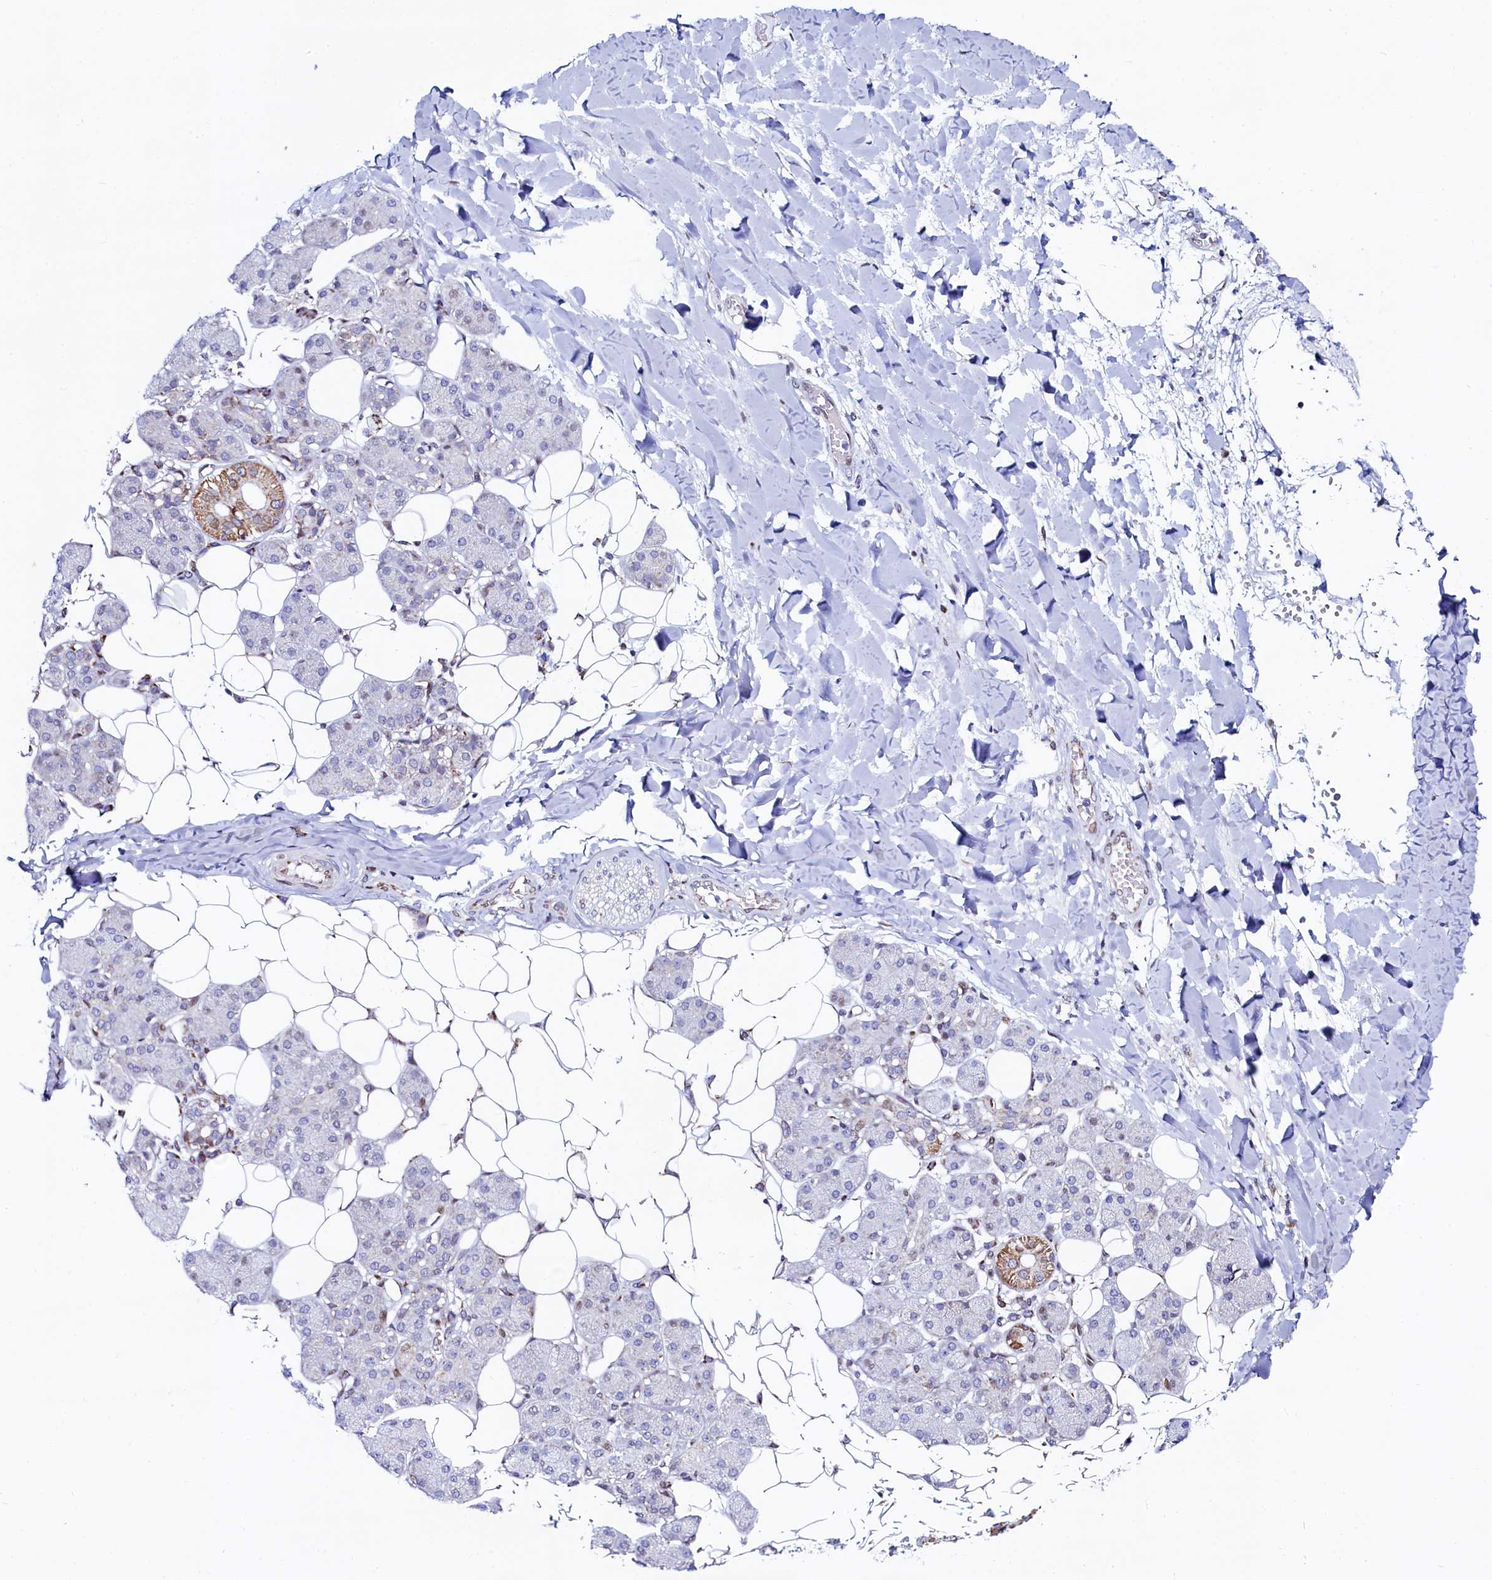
{"staining": {"intensity": "moderate", "quantity": "<25%", "location": "cytoplasmic/membranous"}, "tissue": "salivary gland", "cell_type": "Glandular cells", "image_type": "normal", "snomed": [{"axis": "morphology", "description": "Normal tissue, NOS"}, {"axis": "topography", "description": "Salivary gland"}], "caption": "This photomicrograph demonstrates benign salivary gland stained with IHC to label a protein in brown. The cytoplasmic/membranous of glandular cells show moderate positivity for the protein. Nuclei are counter-stained blue.", "gene": "HDGFL3", "patient": {"sex": "female", "age": 33}}